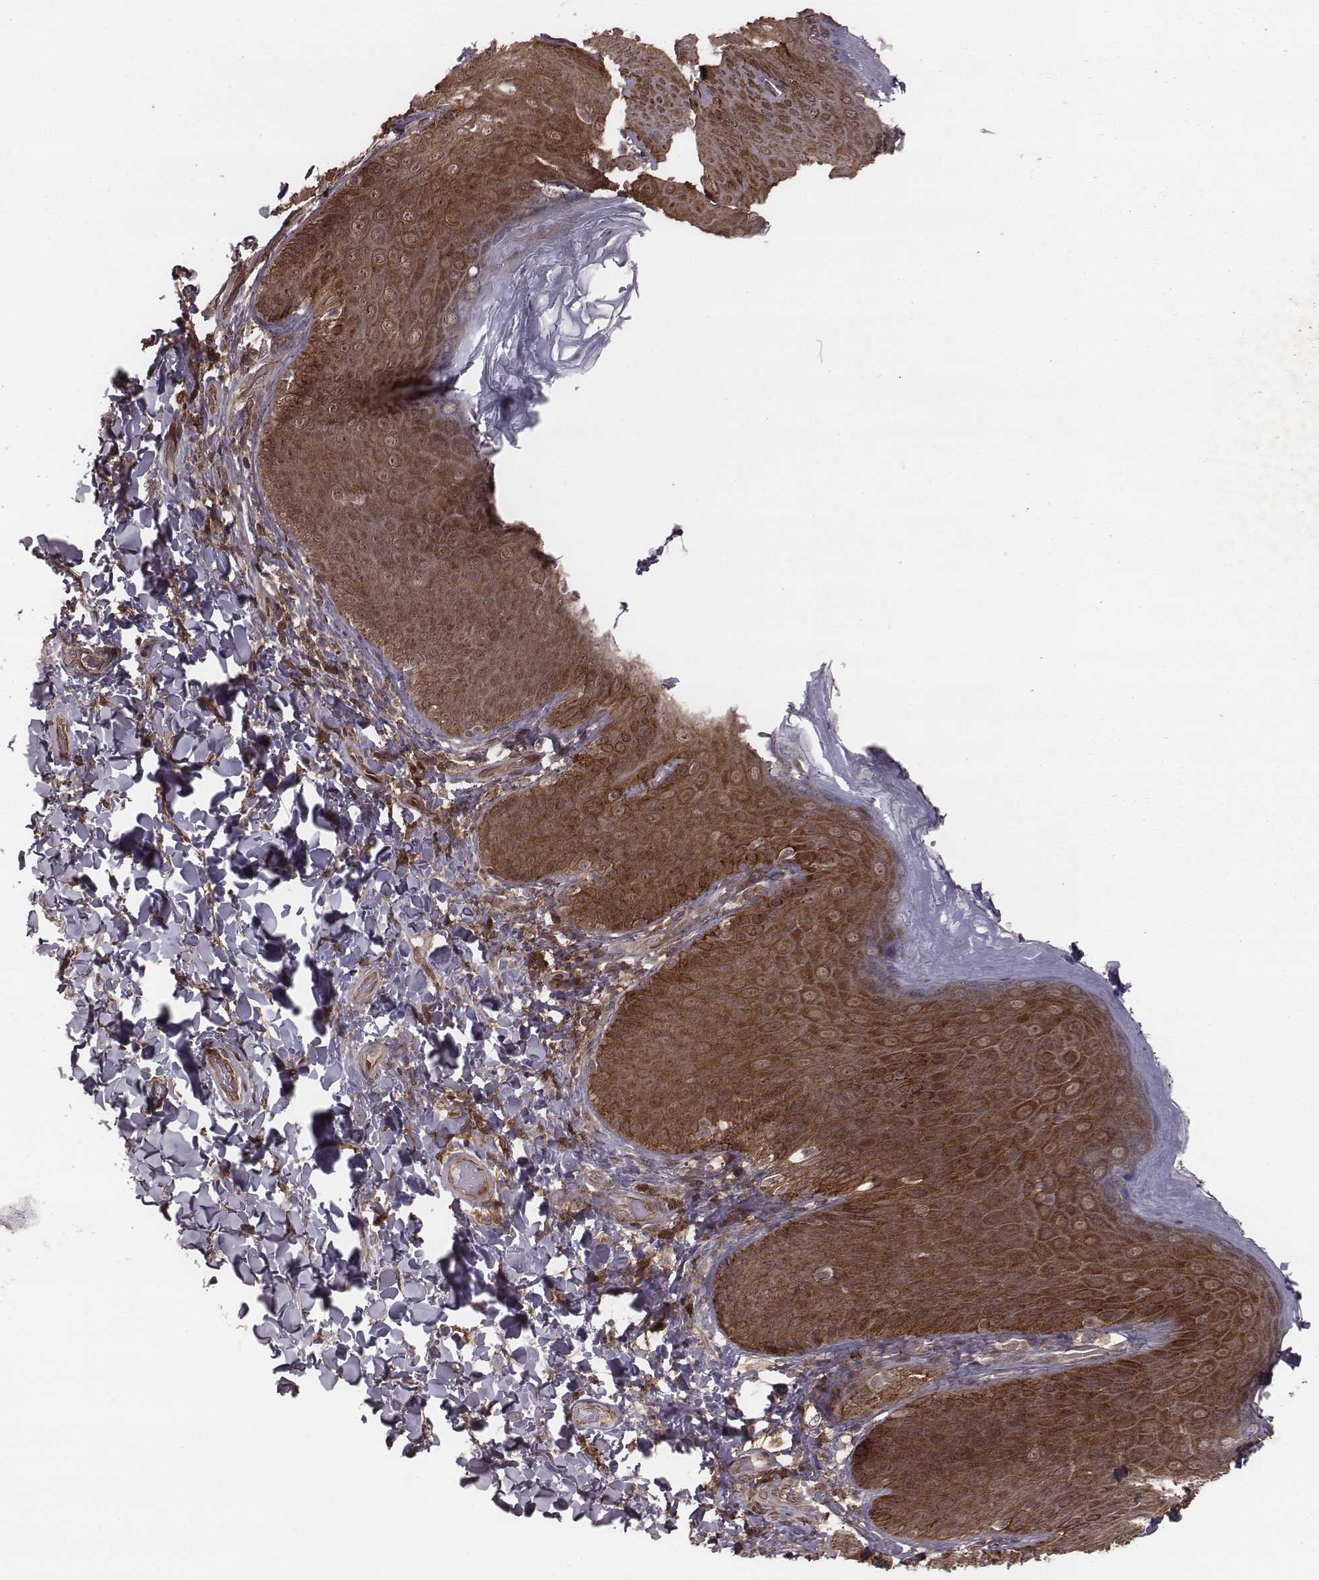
{"staining": {"intensity": "strong", "quantity": ">75%", "location": "cytoplasmic/membranous,nuclear"}, "tissue": "skin", "cell_type": "Epidermal cells", "image_type": "normal", "snomed": [{"axis": "morphology", "description": "Normal tissue, NOS"}, {"axis": "topography", "description": "Anal"}], "caption": "Brown immunohistochemical staining in normal skin exhibits strong cytoplasmic/membranous,nuclear positivity in approximately >75% of epidermal cells.", "gene": "RPL3", "patient": {"sex": "male", "age": 53}}